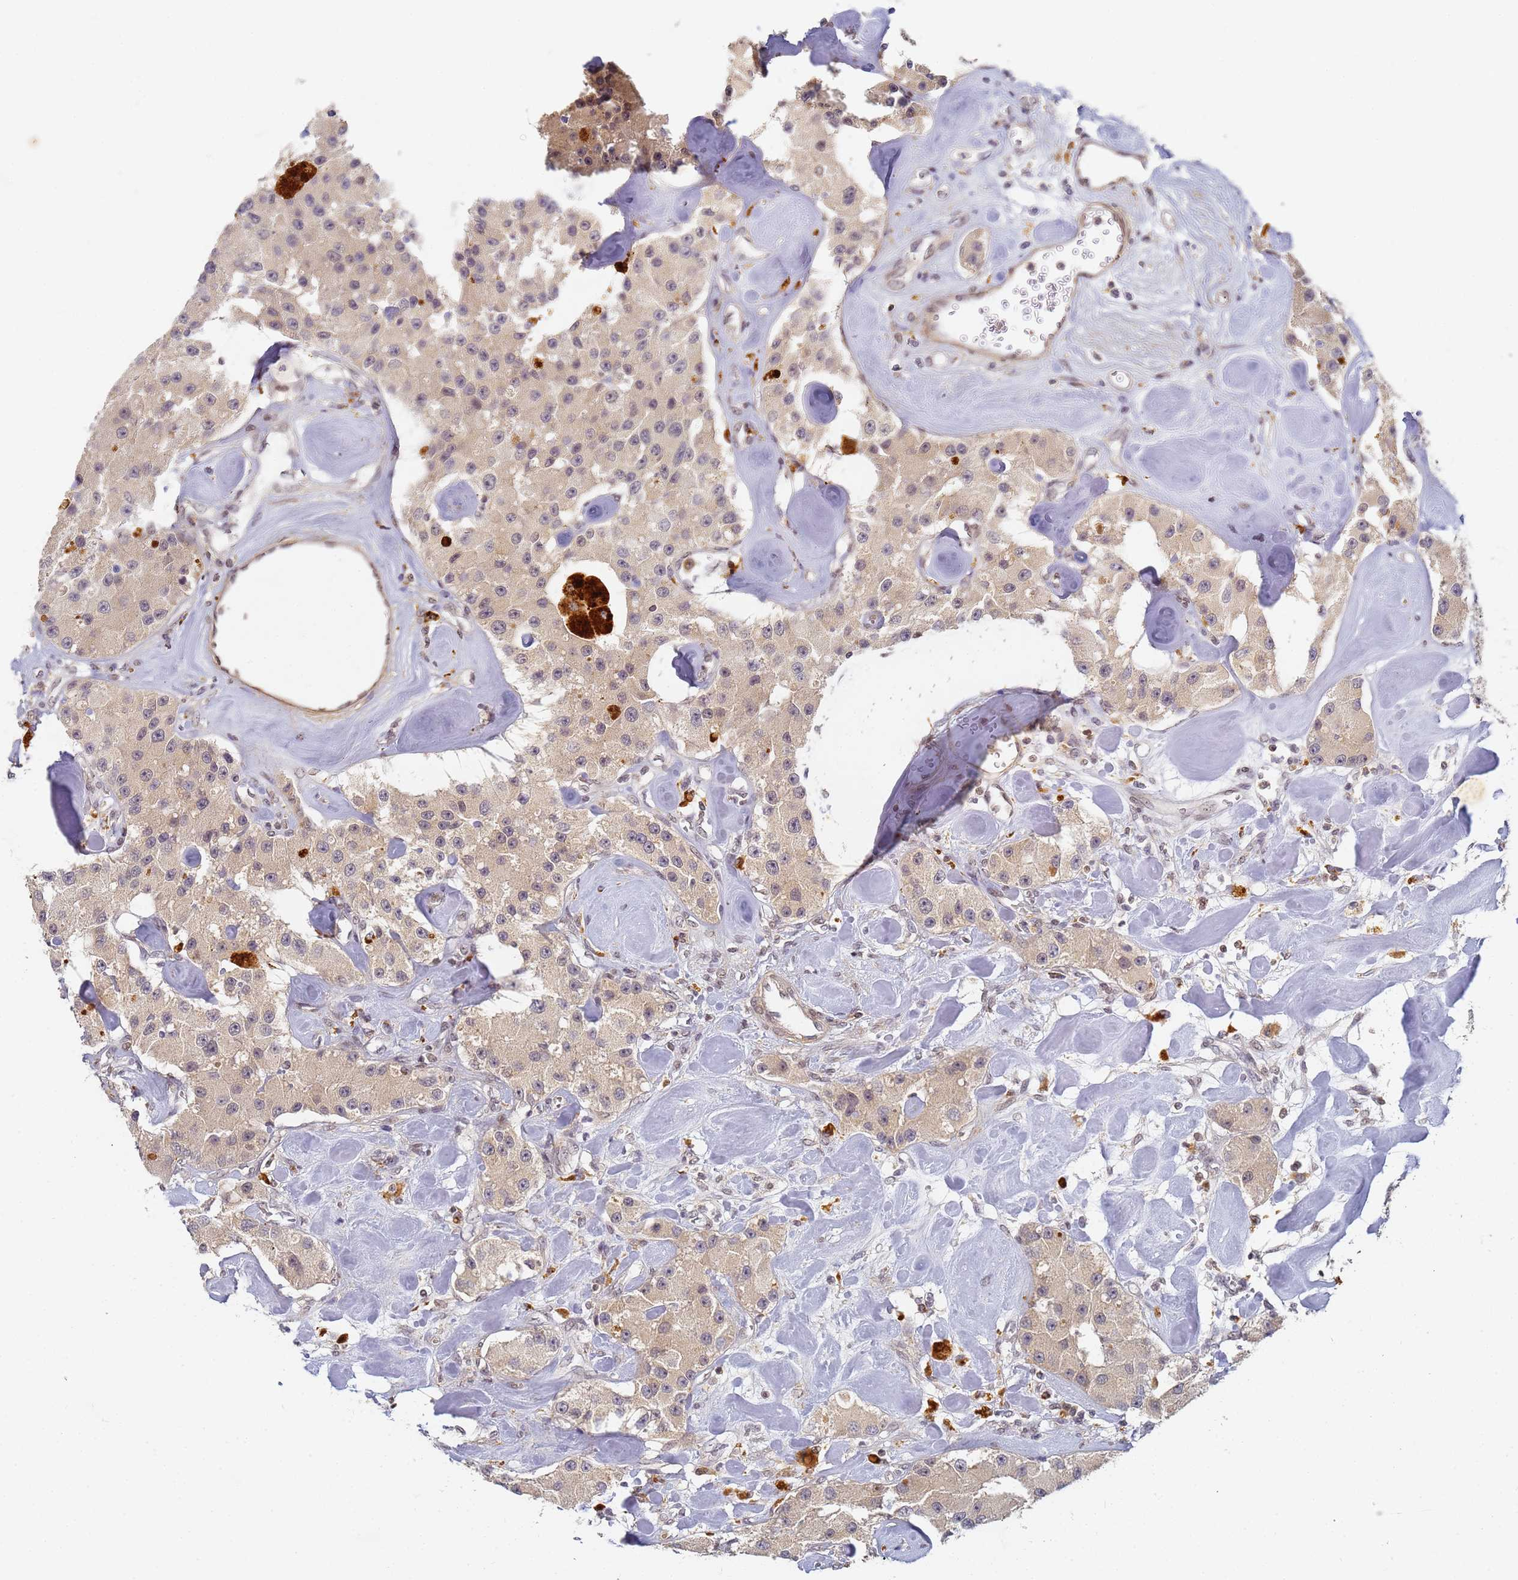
{"staining": {"intensity": "weak", "quantity": "25%-75%", "location": "cytoplasmic/membranous"}, "tissue": "carcinoid", "cell_type": "Tumor cells", "image_type": "cancer", "snomed": [{"axis": "morphology", "description": "Carcinoid, malignant, NOS"}, {"axis": "topography", "description": "Pancreas"}], "caption": "Protein staining of malignant carcinoid tissue exhibits weak cytoplasmic/membranous expression in about 25%-75% of tumor cells. The staining is performed using DAB (3,3'-diaminobenzidine) brown chromogen to label protein expression. The nuclei are counter-stained blue using hematoxylin.", "gene": "HMCES", "patient": {"sex": "male", "age": 41}}